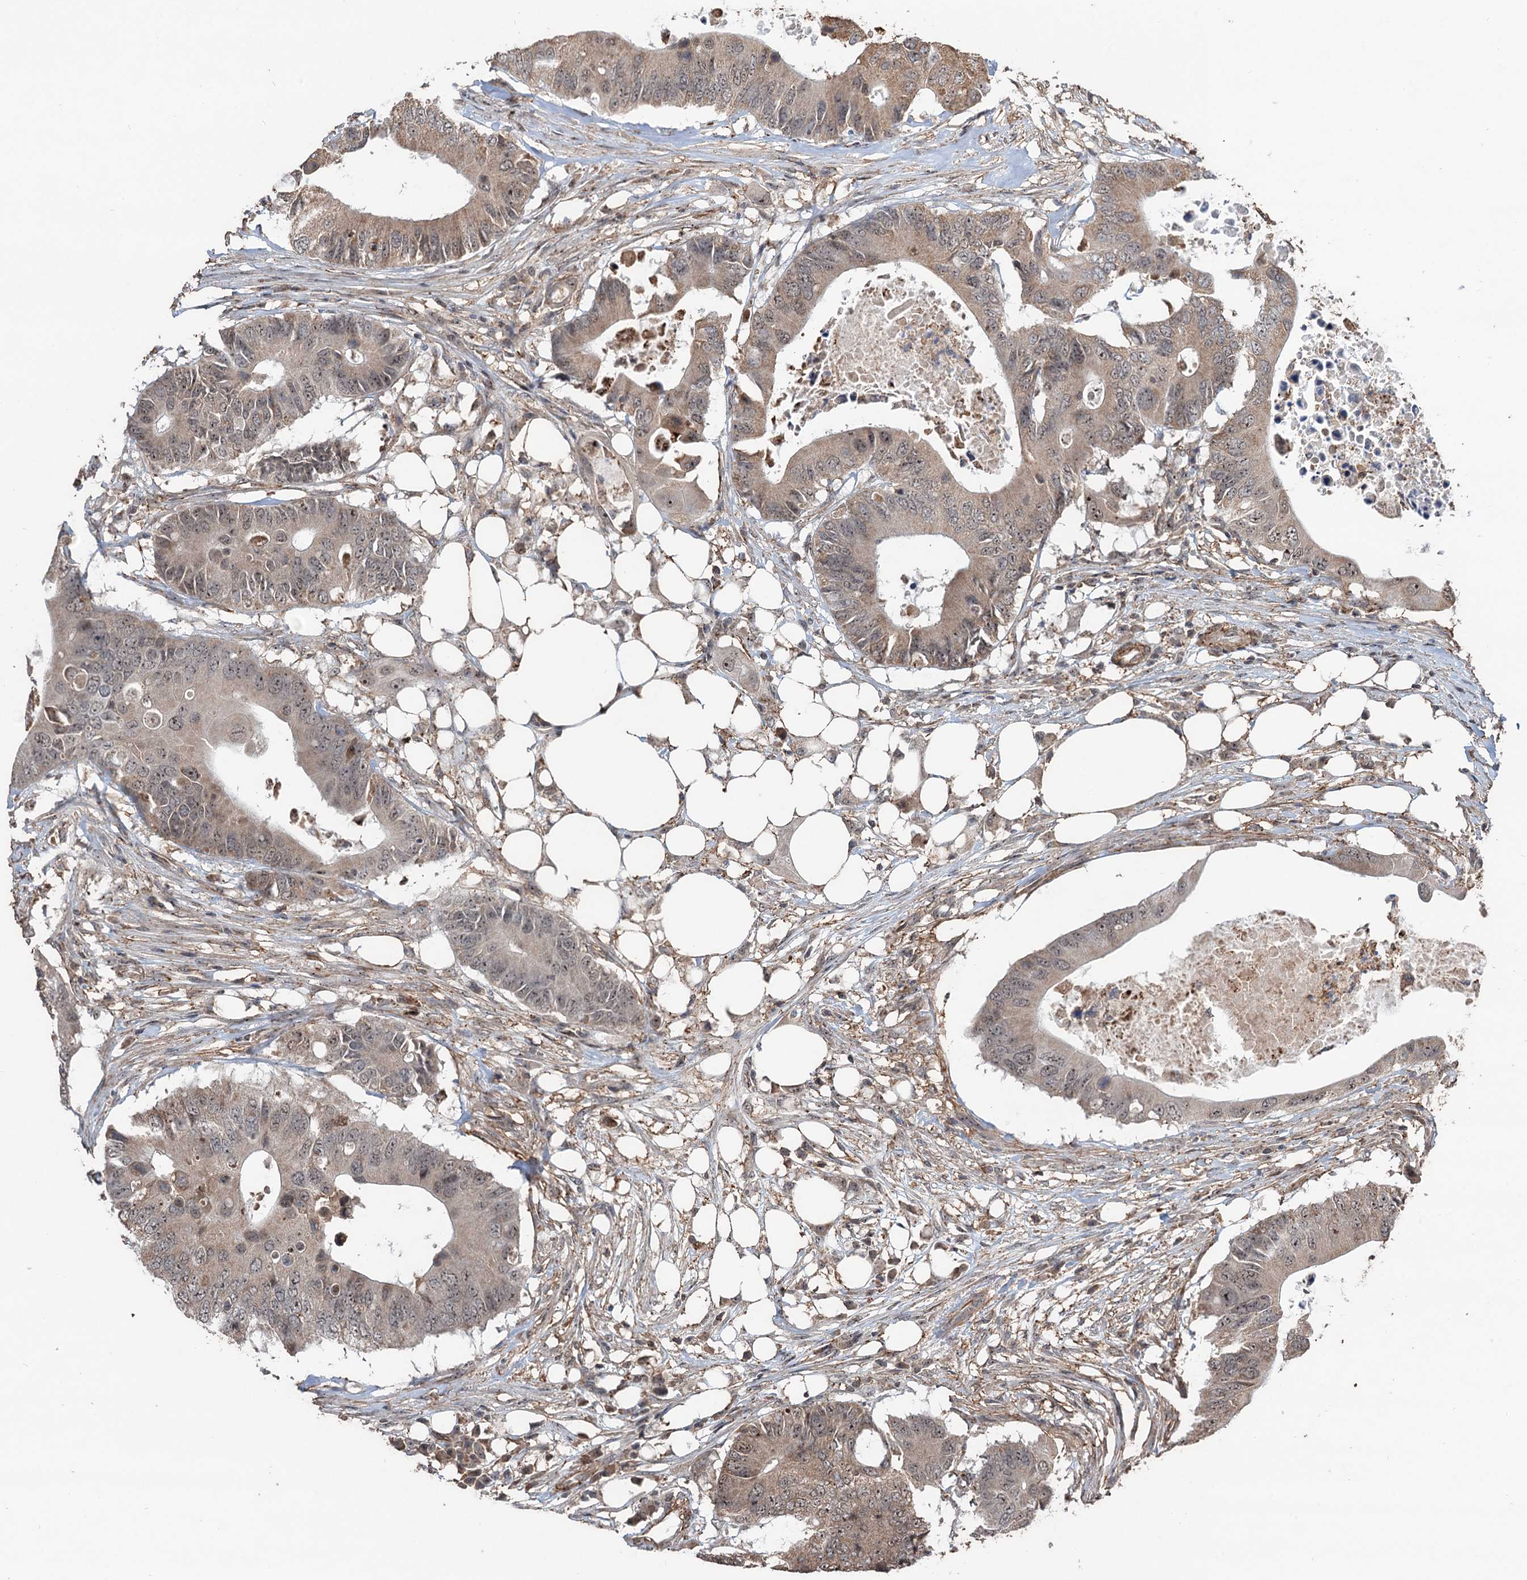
{"staining": {"intensity": "weak", "quantity": "<25%", "location": "cytoplasmic/membranous"}, "tissue": "colorectal cancer", "cell_type": "Tumor cells", "image_type": "cancer", "snomed": [{"axis": "morphology", "description": "Adenocarcinoma, NOS"}, {"axis": "topography", "description": "Colon"}], "caption": "Protein analysis of colorectal adenocarcinoma shows no significant positivity in tumor cells.", "gene": "TMA16", "patient": {"sex": "male", "age": 71}}